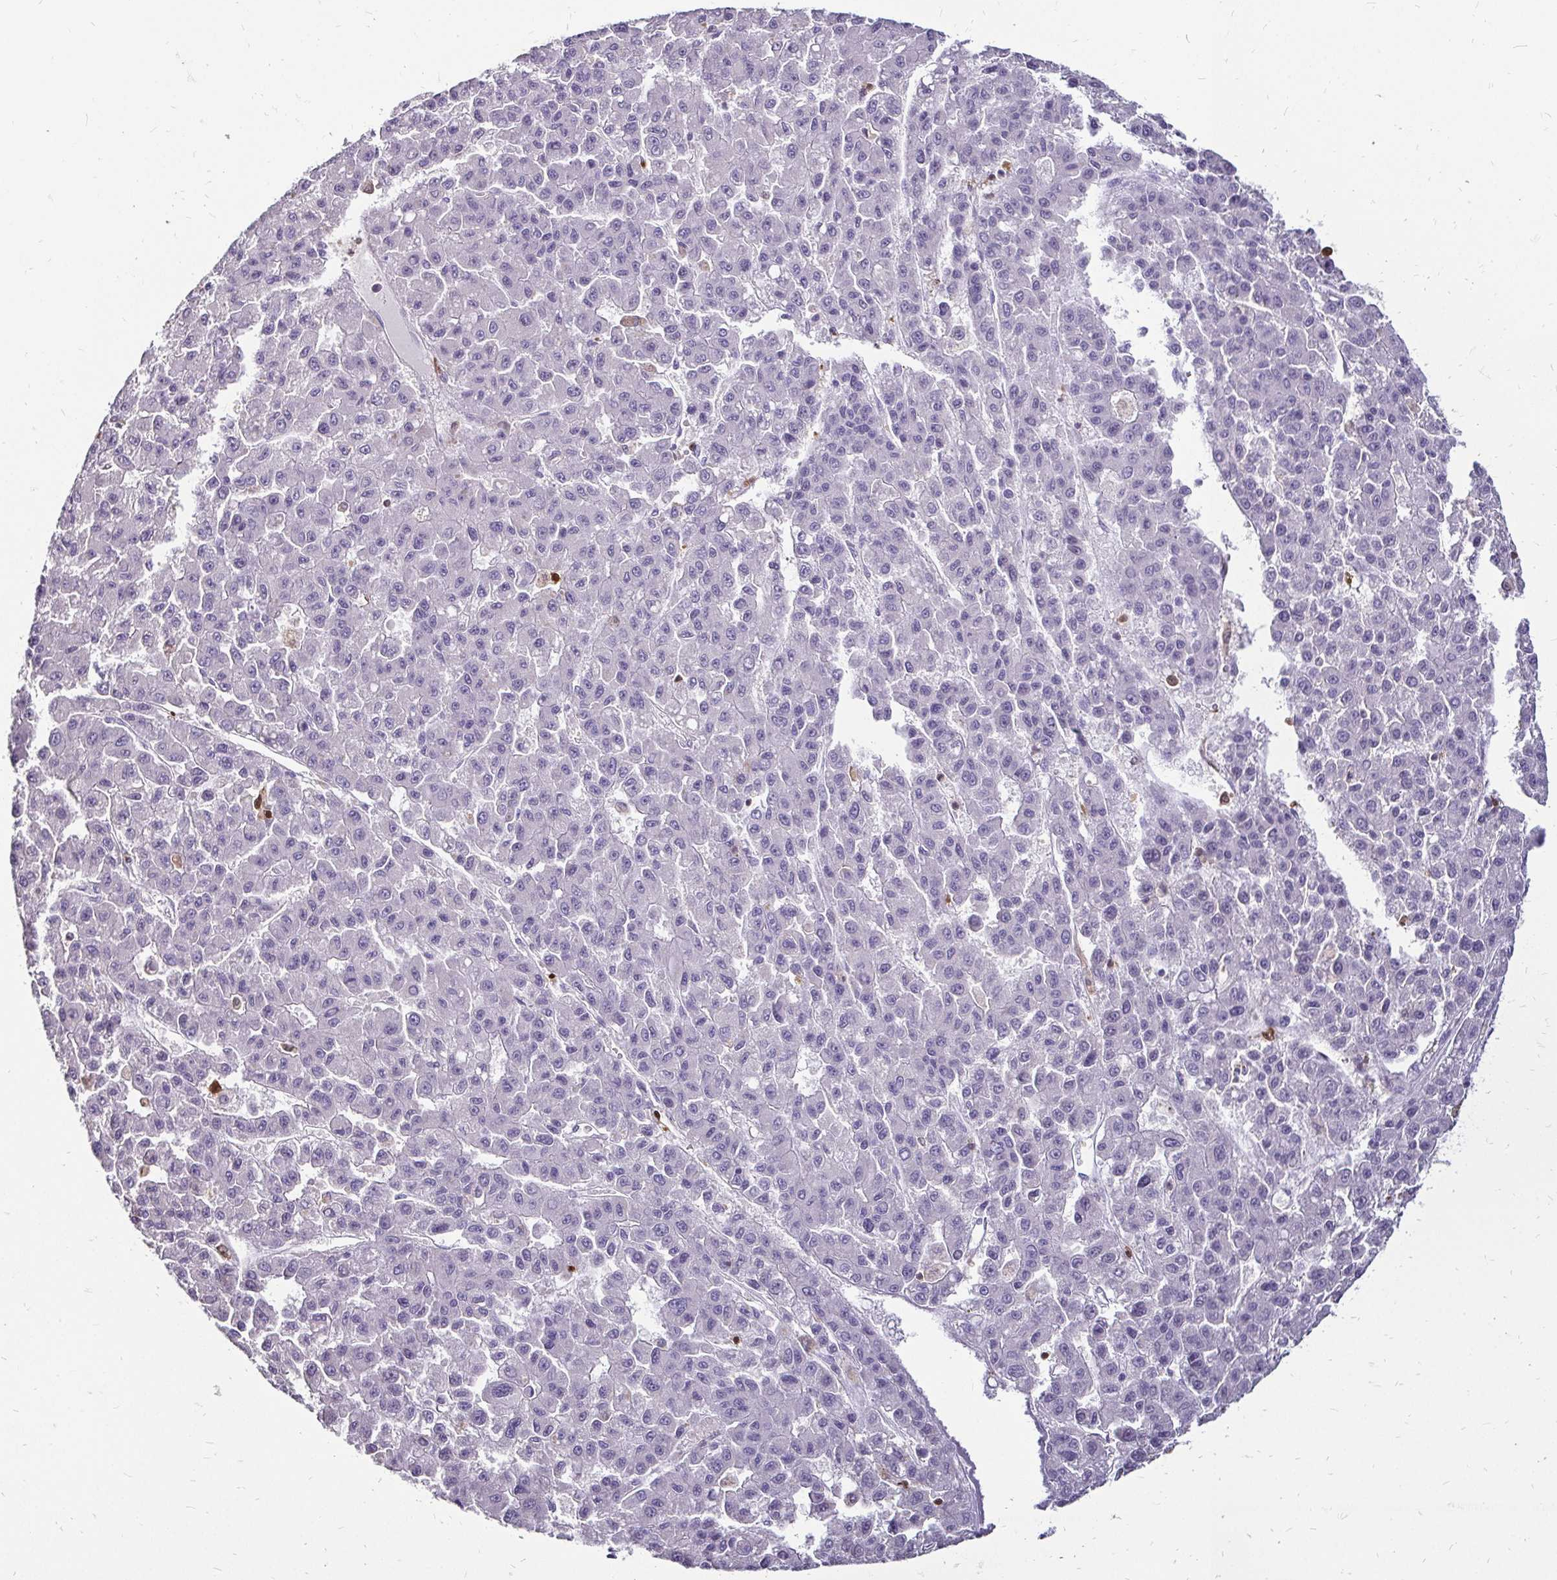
{"staining": {"intensity": "negative", "quantity": "none", "location": "none"}, "tissue": "liver cancer", "cell_type": "Tumor cells", "image_type": "cancer", "snomed": [{"axis": "morphology", "description": "Carcinoma, Hepatocellular, NOS"}, {"axis": "topography", "description": "Liver"}], "caption": "This is an immunohistochemistry image of liver cancer (hepatocellular carcinoma). There is no positivity in tumor cells.", "gene": "ZFP1", "patient": {"sex": "male", "age": 70}}